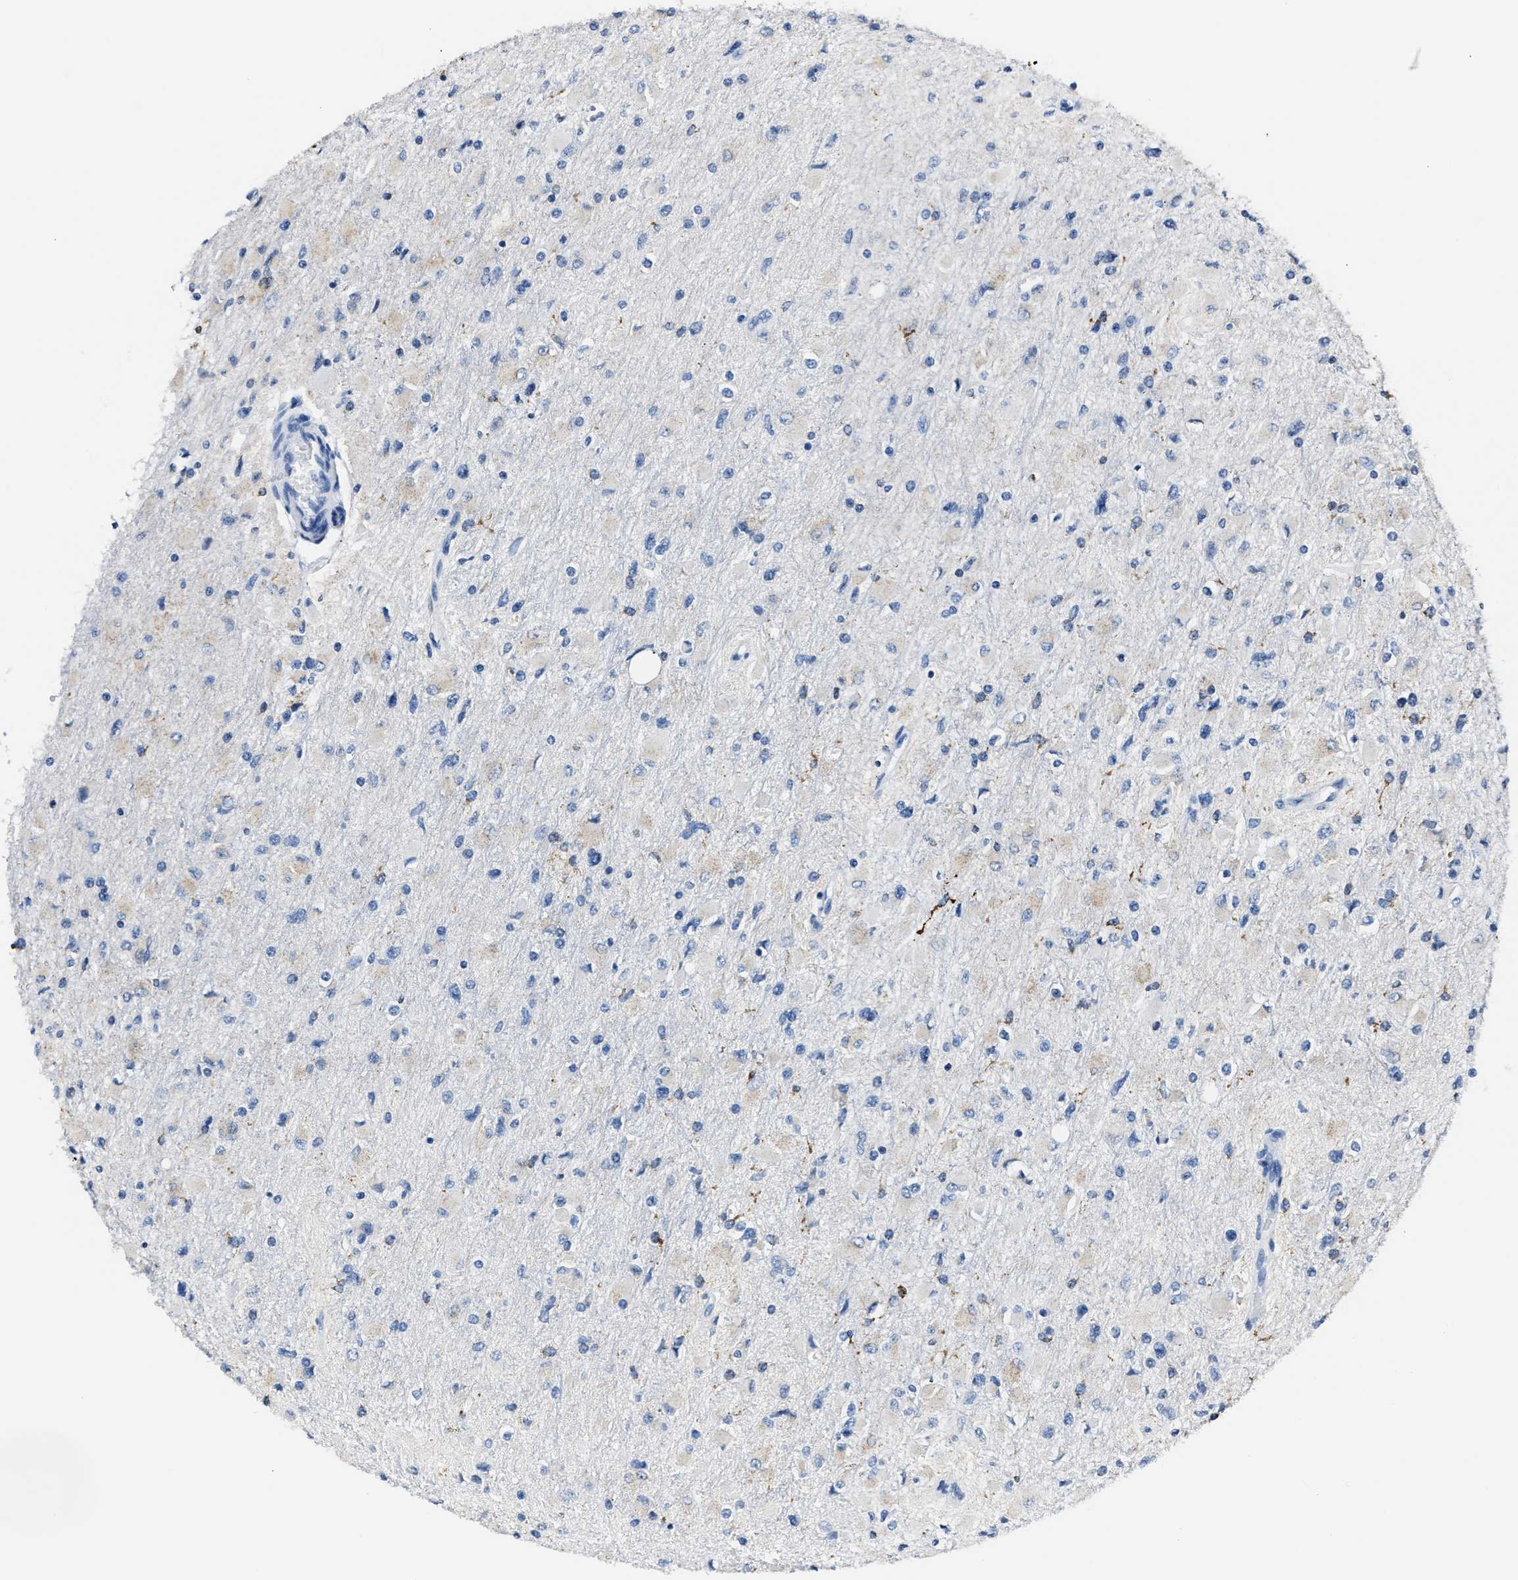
{"staining": {"intensity": "weak", "quantity": "<25%", "location": "cytoplasmic/membranous"}, "tissue": "glioma", "cell_type": "Tumor cells", "image_type": "cancer", "snomed": [{"axis": "morphology", "description": "Glioma, malignant, High grade"}, {"axis": "topography", "description": "Cerebral cortex"}], "caption": "Immunohistochemical staining of human glioma exhibits no significant expression in tumor cells. (DAB IHC visualized using brightfield microscopy, high magnification).", "gene": "AMACR", "patient": {"sex": "female", "age": 36}}